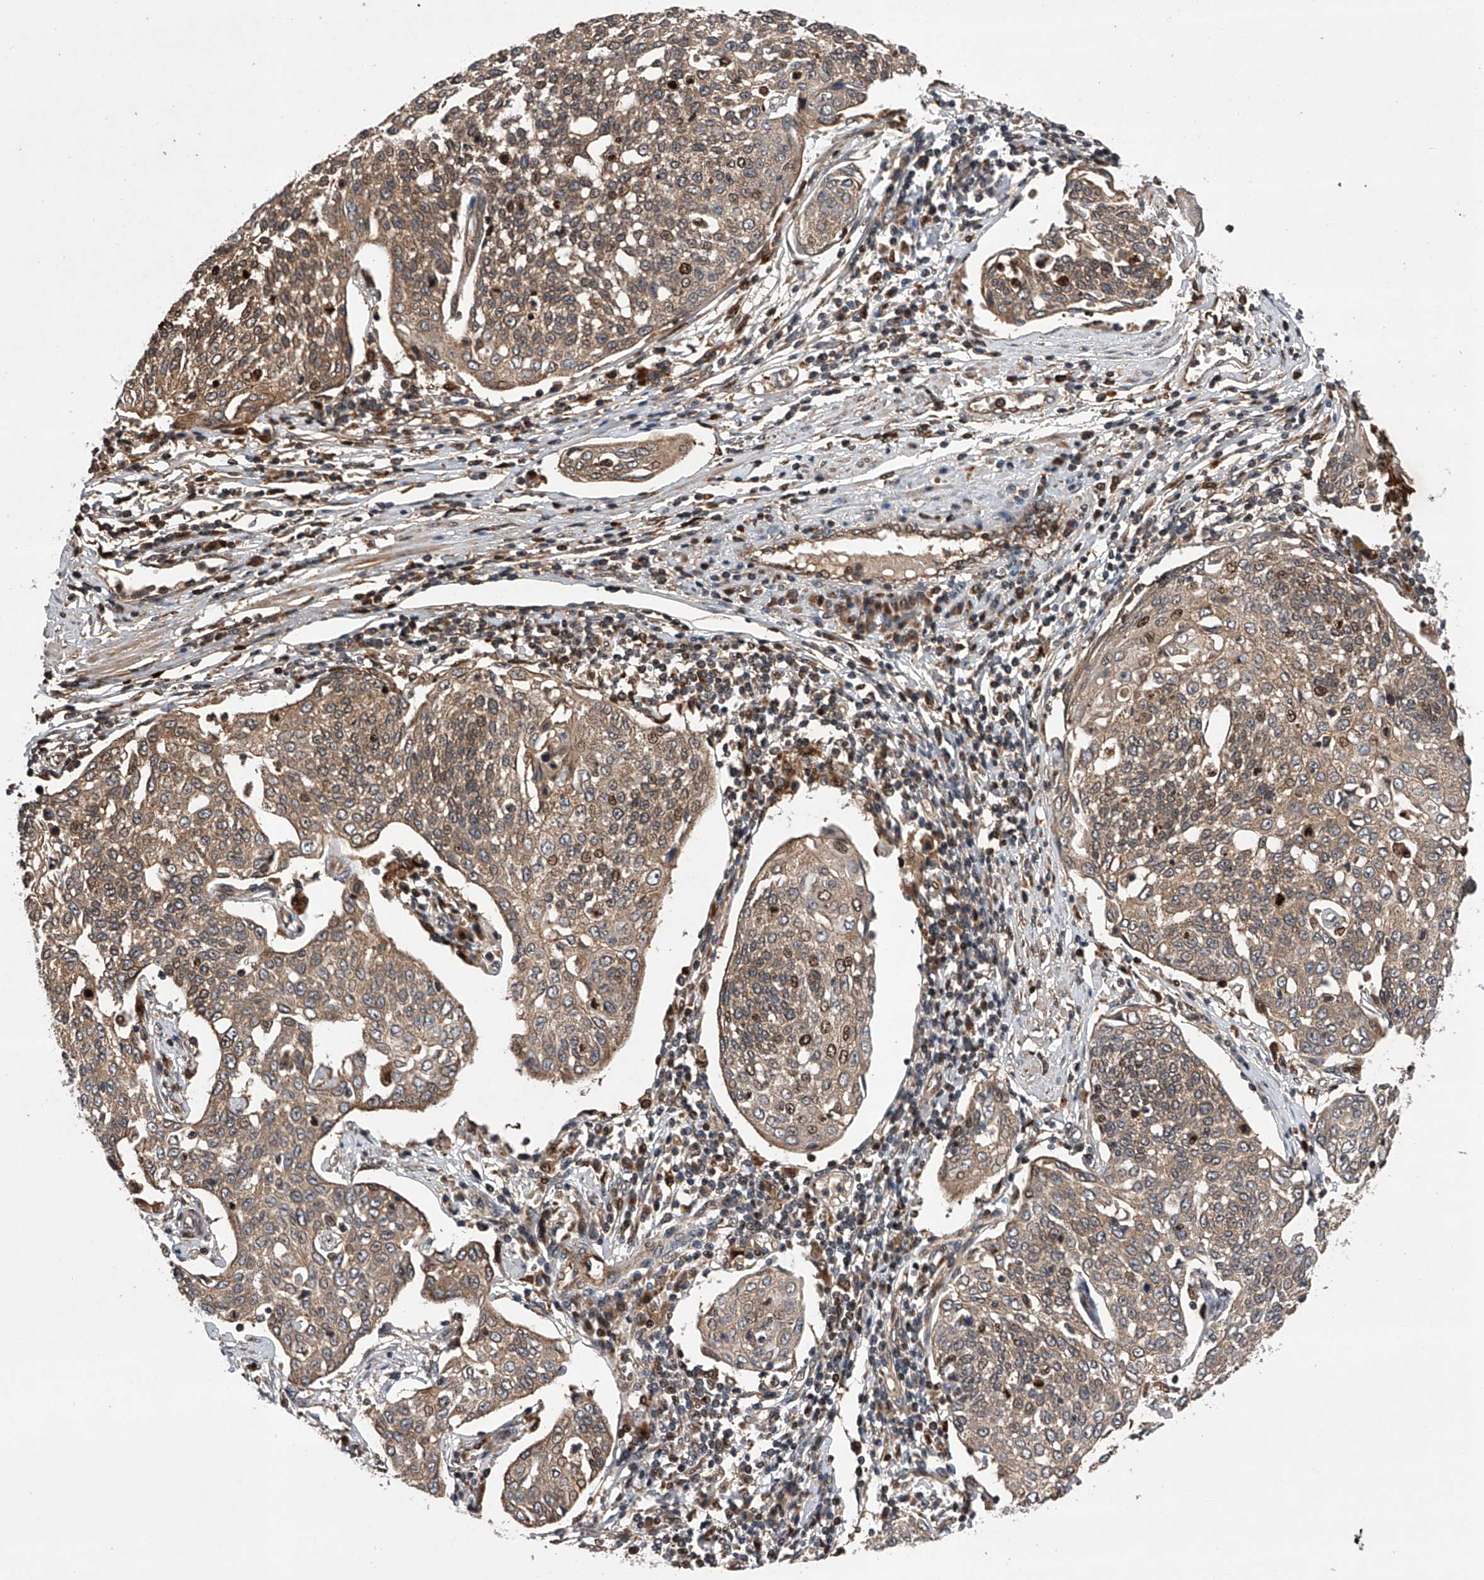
{"staining": {"intensity": "moderate", "quantity": ">75%", "location": "cytoplasmic/membranous,nuclear"}, "tissue": "cervical cancer", "cell_type": "Tumor cells", "image_type": "cancer", "snomed": [{"axis": "morphology", "description": "Squamous cell carcinoma, NOS"}, {"axis": "topography", "description": "Cervix"}], "caption": "Protein expression analysis of human cervical cancer (squamous cell carcinoma) reveals moderate cytoplasmic/membranous and nuclear positivity in approximately >75% of tumor cells. (Stains: DAB in brown, nuclei in blue, Microscopy: brightfield microscopy at high magnification).", "gene": "MAP3K11", "patient": {"sex": "female", "age": 34}}